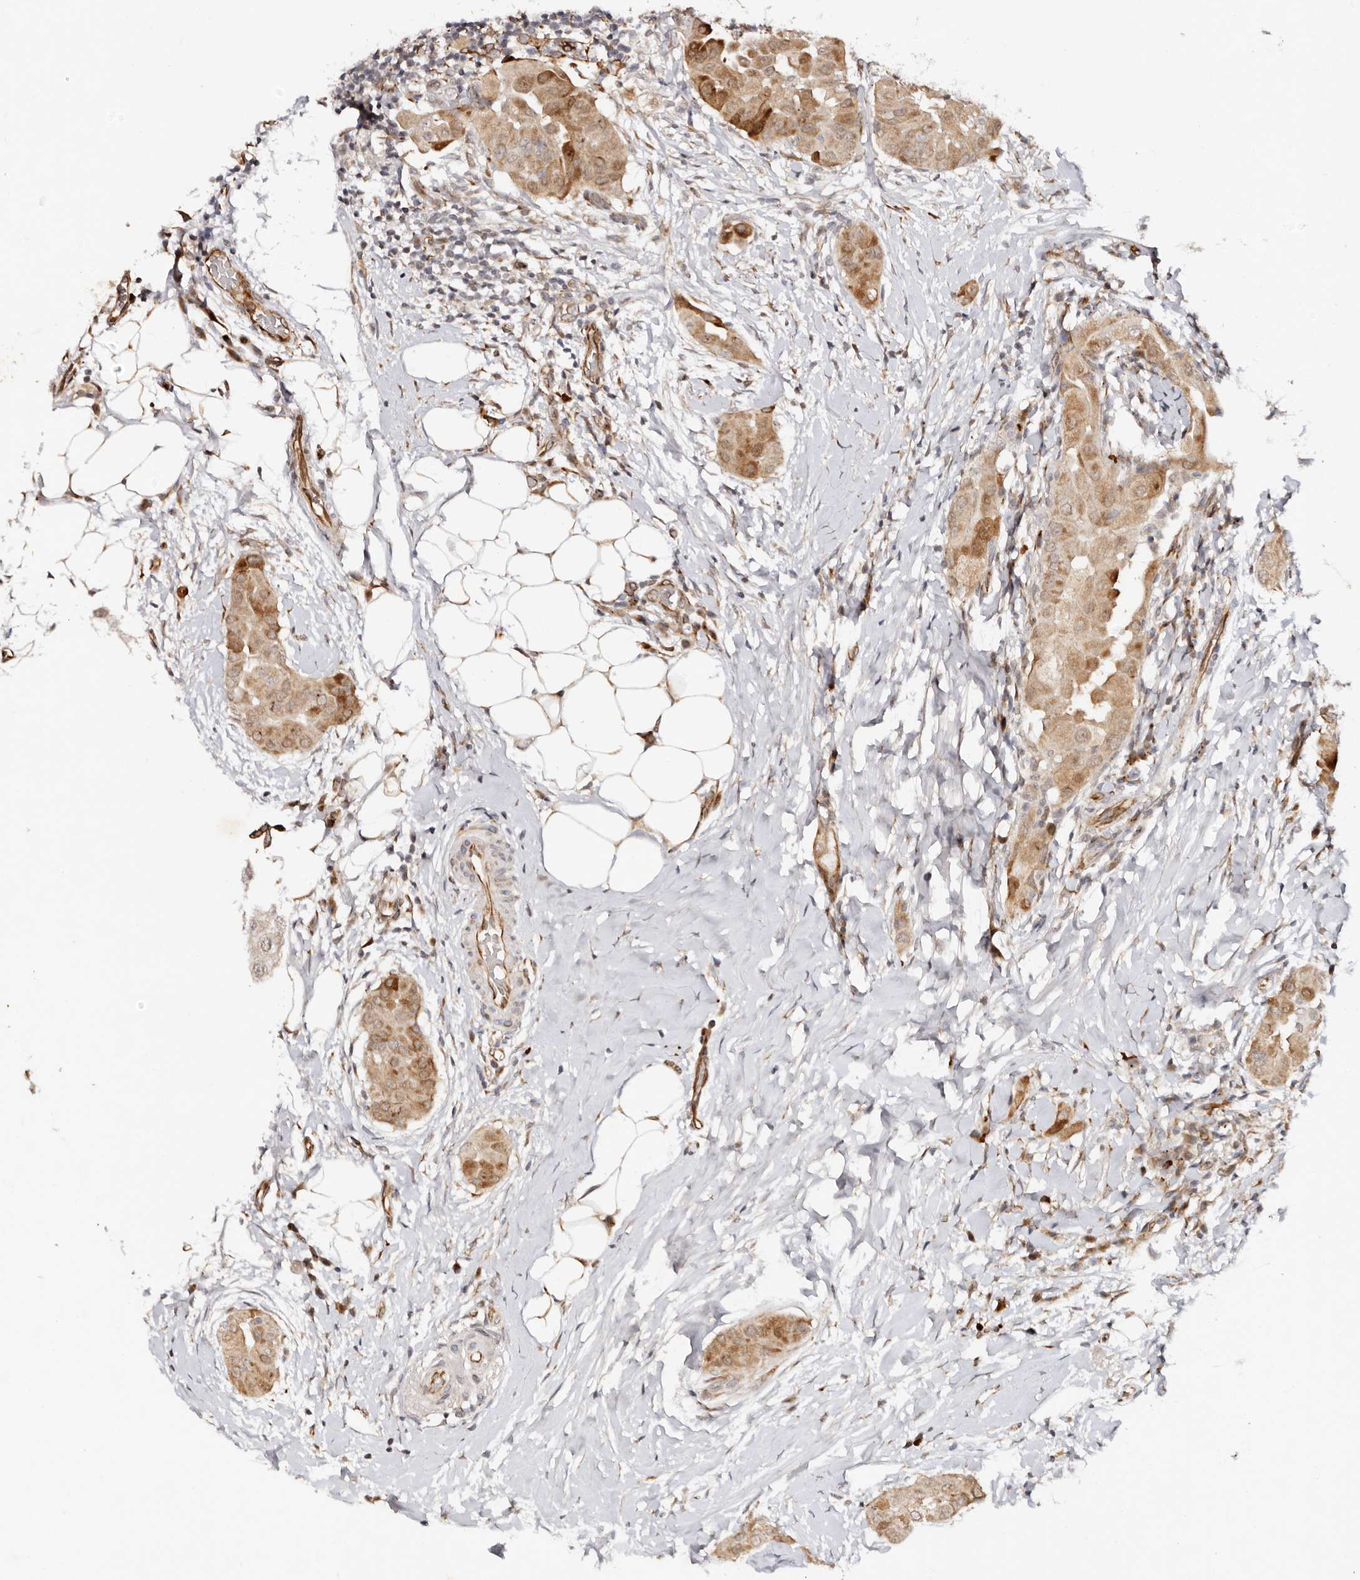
{"staining": {"intensity": "strong", "quantity": ">75%", "location": "cytoplasmic/membranous"}, "tissue": "thyroid cancer", "cell_type": "Tumor cells", "image_type": "cancer", "snomed": [{"axis": "morphology", "description": "Papillary adenocarcinoma, NOS"}, {"axis": "topography", "description": "Thyroid gland"}], "caption": "This micrograph demonstrates papillary adenocarcinoma (thyroid) stained with immunohistochemistry to label a protein in brown. The cytoplasmic/membranous of tumor cells show strong positivity for the protein. Nuclei are counter-stained blue.", "gene": "BCL2L15", "patient": {"sex": "male", "age": 33}}